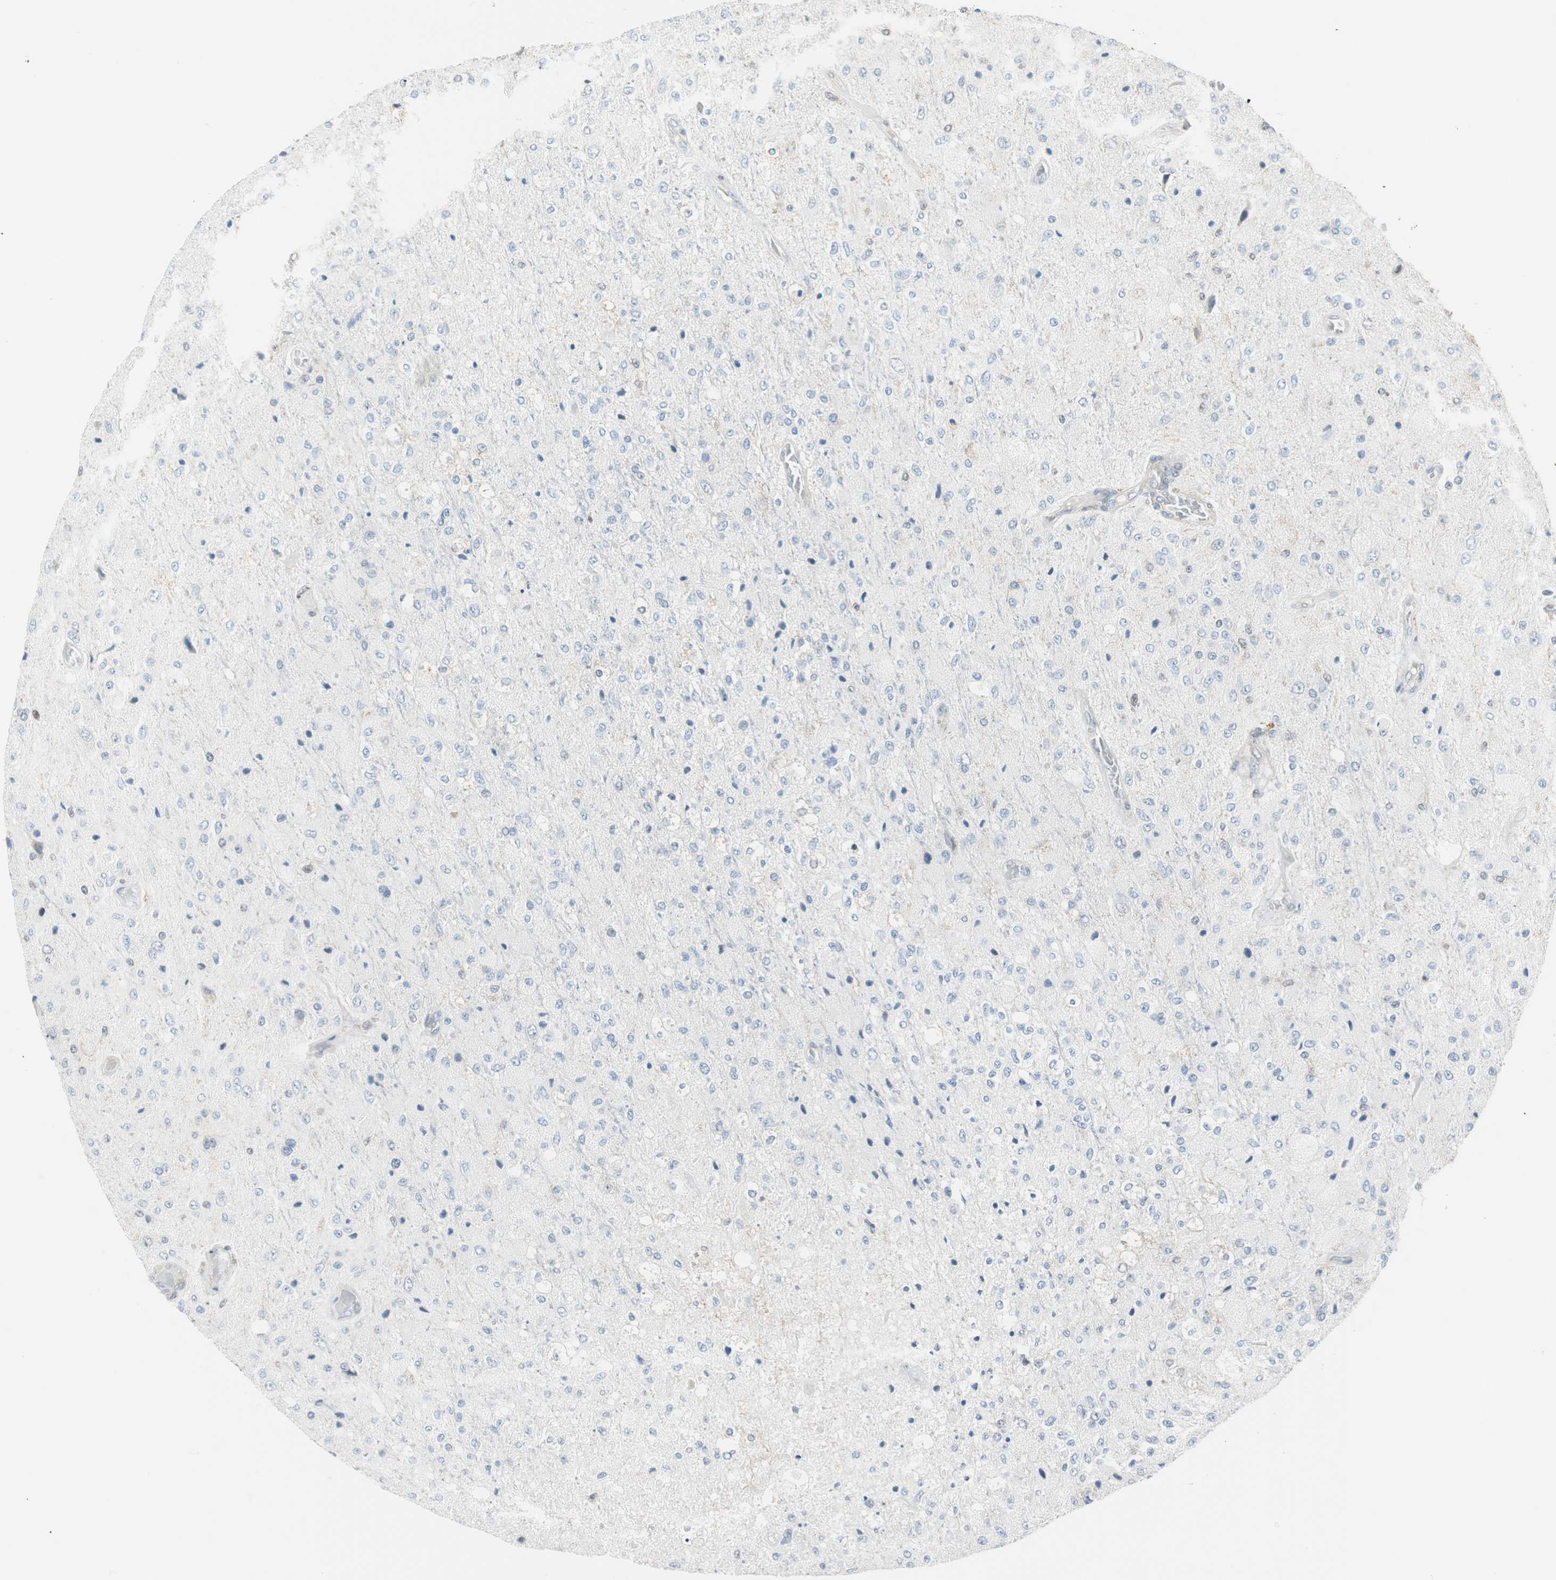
{"staining": {"intensity": "negative", "quantity": "none", "location": "none"}, "tissue": "glioma", "cell_type": "Tumor cells", "image_type": "cancer", "snomed": [{"axis": "morphology", "description": "Normal tissue, NOS"}, {"axis": "morphology", "description": "Glioma, malignant, High grade"}, {"axis": "topography", "description": "Cerebral cortex"}], "caption": "This is an immunohistochemistry (IHC) histopathology image of malignant glioma (high-grade). There is no staining in tumor cells.", "gene": "PPP1CA", "patient": {"sex": "male", "age": 77}}